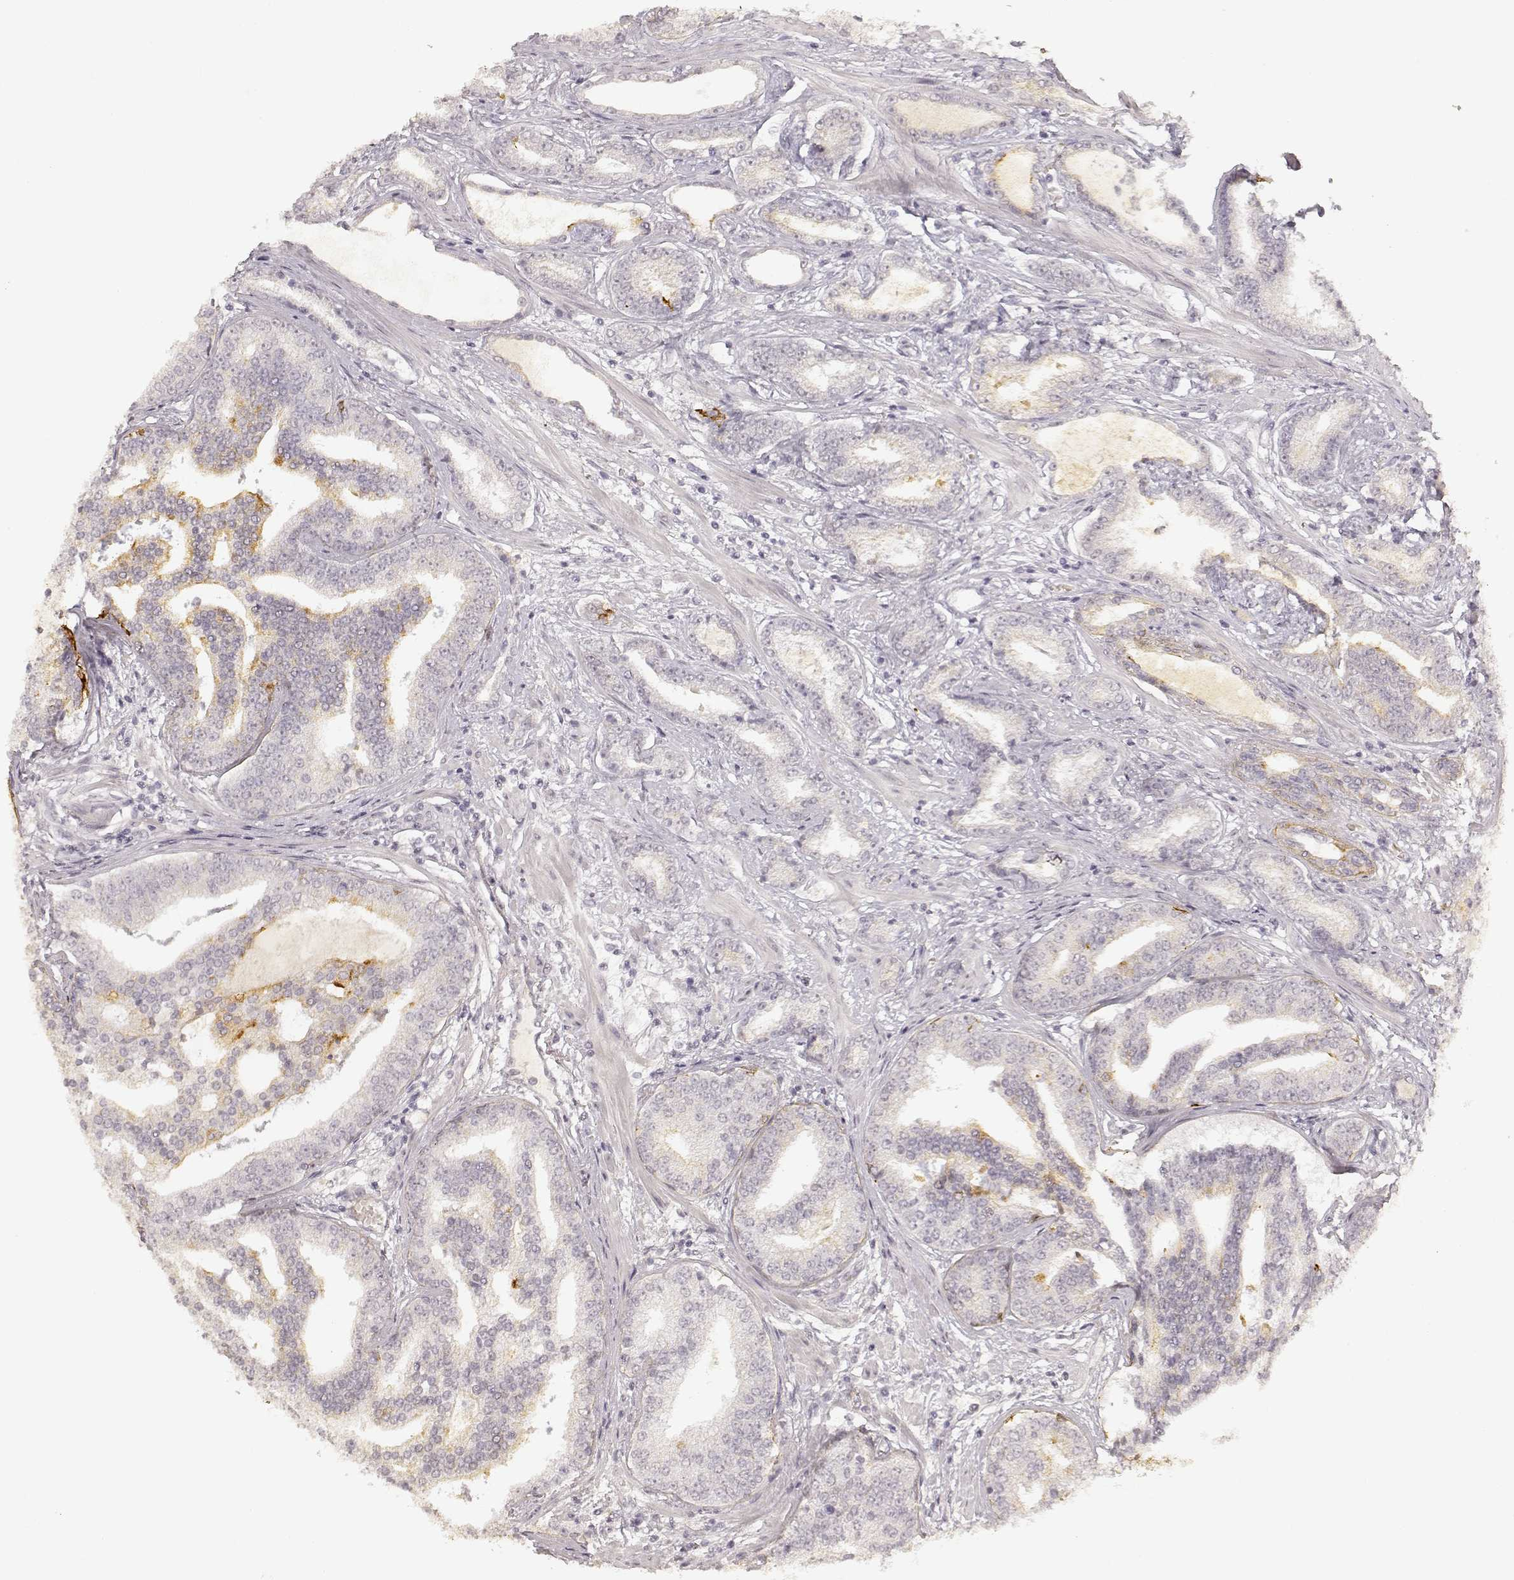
{"staining": {"intensity": "weak", "quantity": "<25%", "location": "cytoplasmic/membranous"}, "tissue": "prostate cancer", "cell_type": "Tumor cells", "image_type": "cancer", "snomed": [{"axis": "morphology", "description": "Adenocarcinoma, NOS"}, {"axis": "topography", "description": "Prostate"}], "caption": "DAB immunohistochemical staining of adenocarcinoma (prostate) displays no significant expression in tumor cells.", "gene": "LAMC2", "patient": {"sex": "male", "age": 64}}